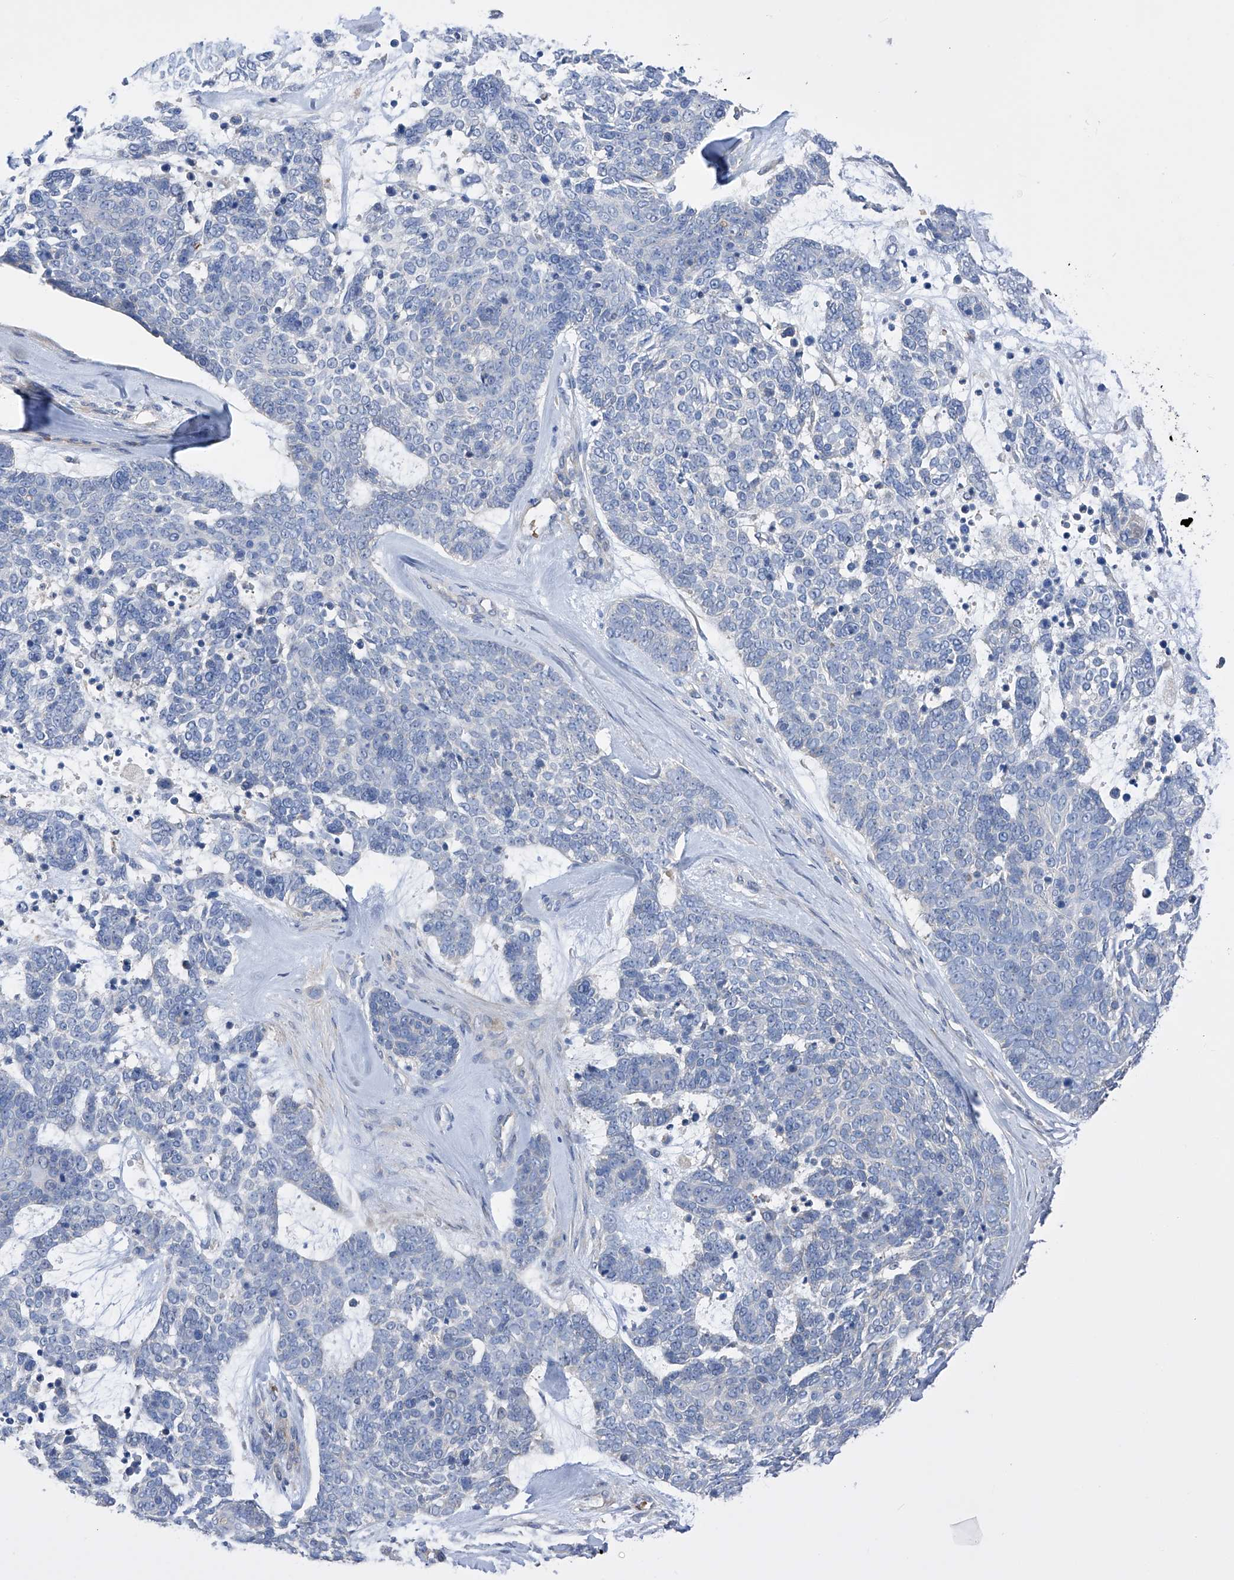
{"staining": {"intensity": "negative", "quantity": "none", "location": "none"}, "tissue": "skin cancer", "cell_type": "Tumor cells", "image_type": "cancer", "snomed": [{"axis": "morphology", "description": "Basal cell carcinoma"}, {"axis": "topography", "description": "Skin"}], "caption": "The photomicrograph exhibits no significant positivity in tumor cells of skin basal cell carcinoma. (Brightfield microscopy of DAB (3,3'-diaminobenzidine) immunohistochemistry (IHC) at high magnification).", "gene": "NFATC4", "patient": {"sex": "female", "age": 81}}